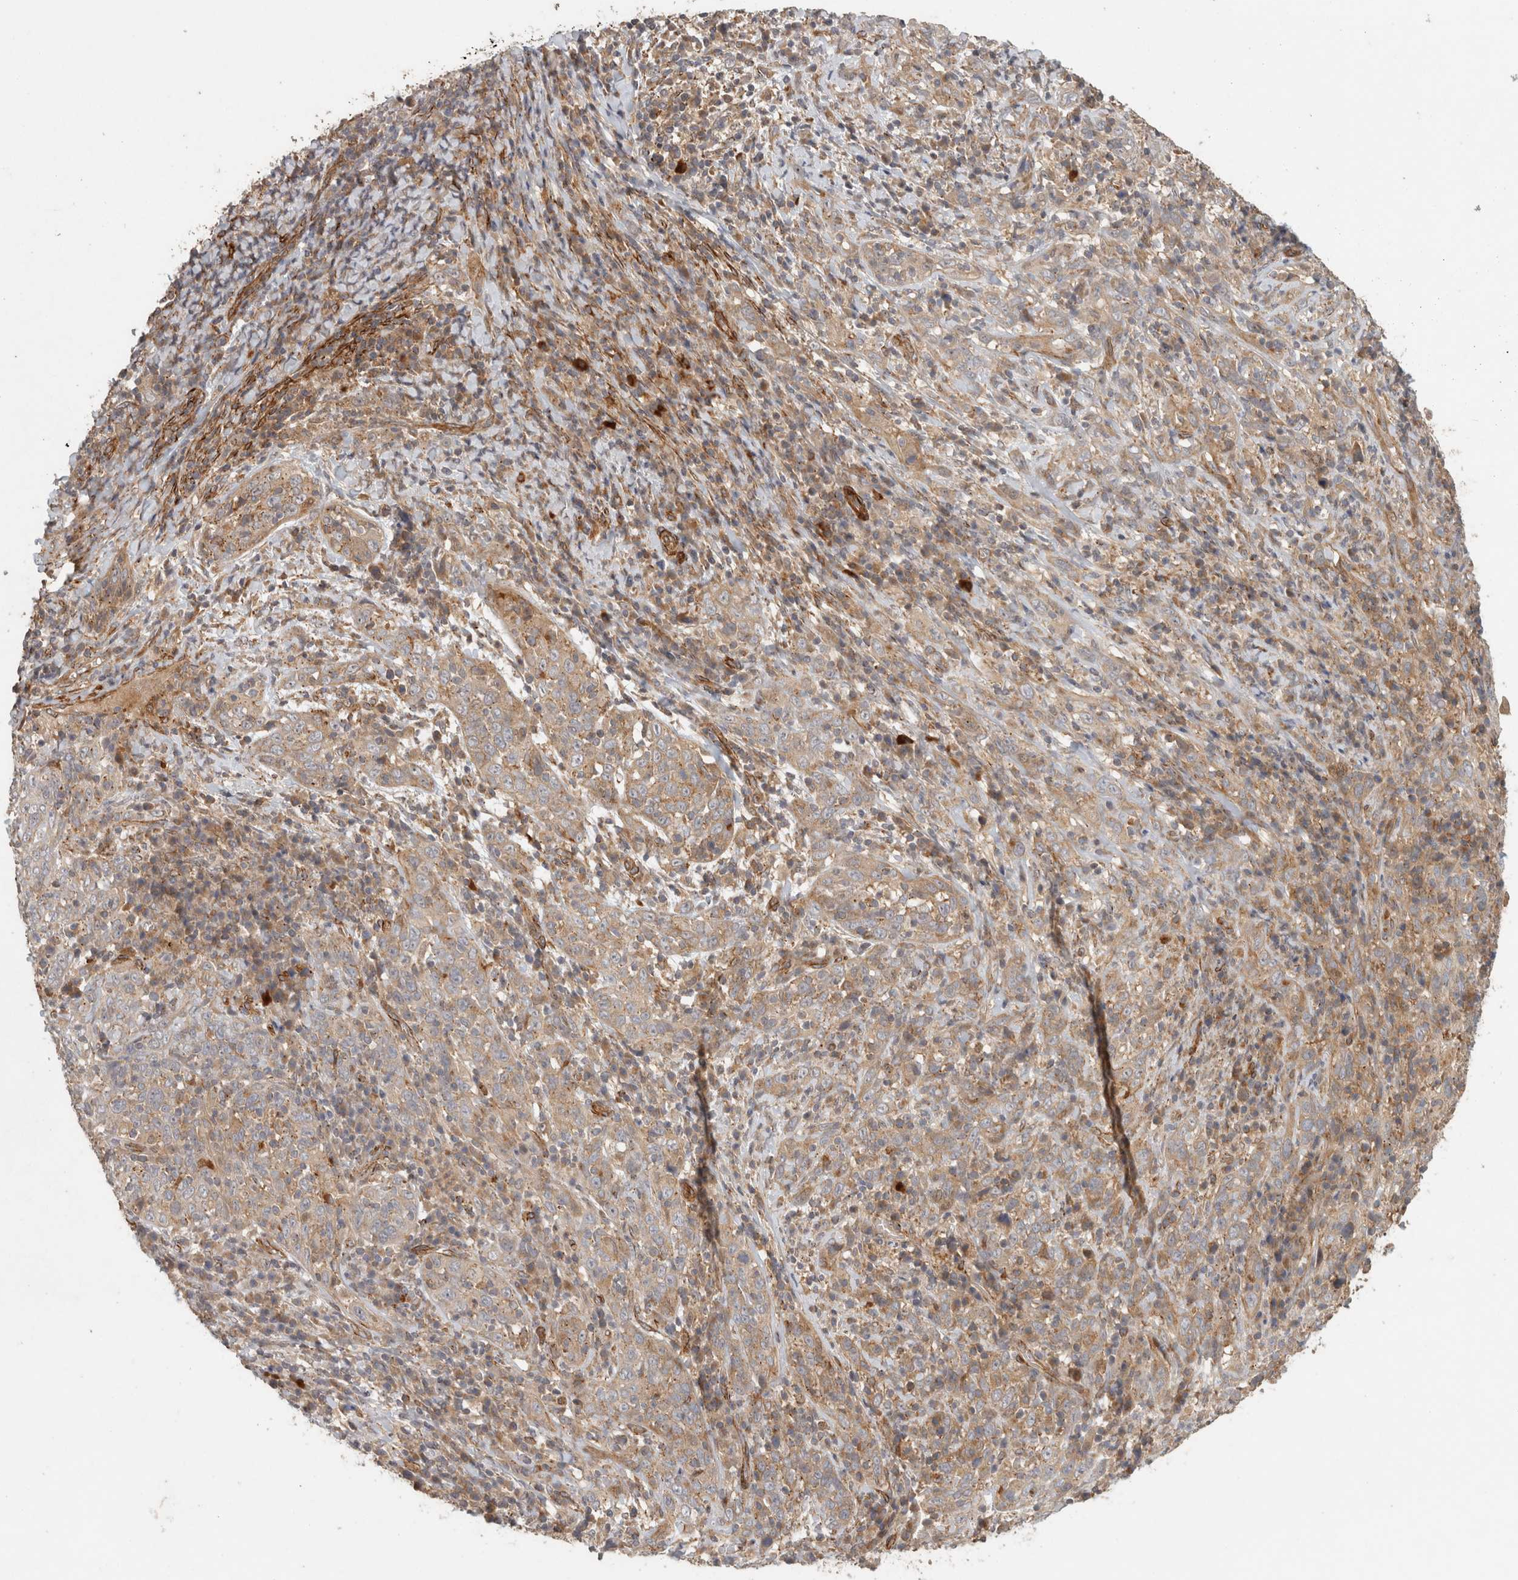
{"staining": {"intensity": "moderate", "quantity": ">75%", "location": "cytoplasmic/membranous"}, "tissue": "cervical cancer", "cell_type": "Tumor cells", "image_type": "cancer", "snomed": [{"axis": "morphology", "description": "Squamous cell carcinoma, NOS"}, {"axis": "topography", "description": "Cervix"}], "caption": "Immunohistochemistry histopathology image of human cervical cancer stained for a protein (brown), which exhibits medium levels of moderate cytoplasmic/membranous positivity in approximately >75% of tumor cells.", "gene": "SIPA1L2", "patient": {"sex": "female", "age": 46}}